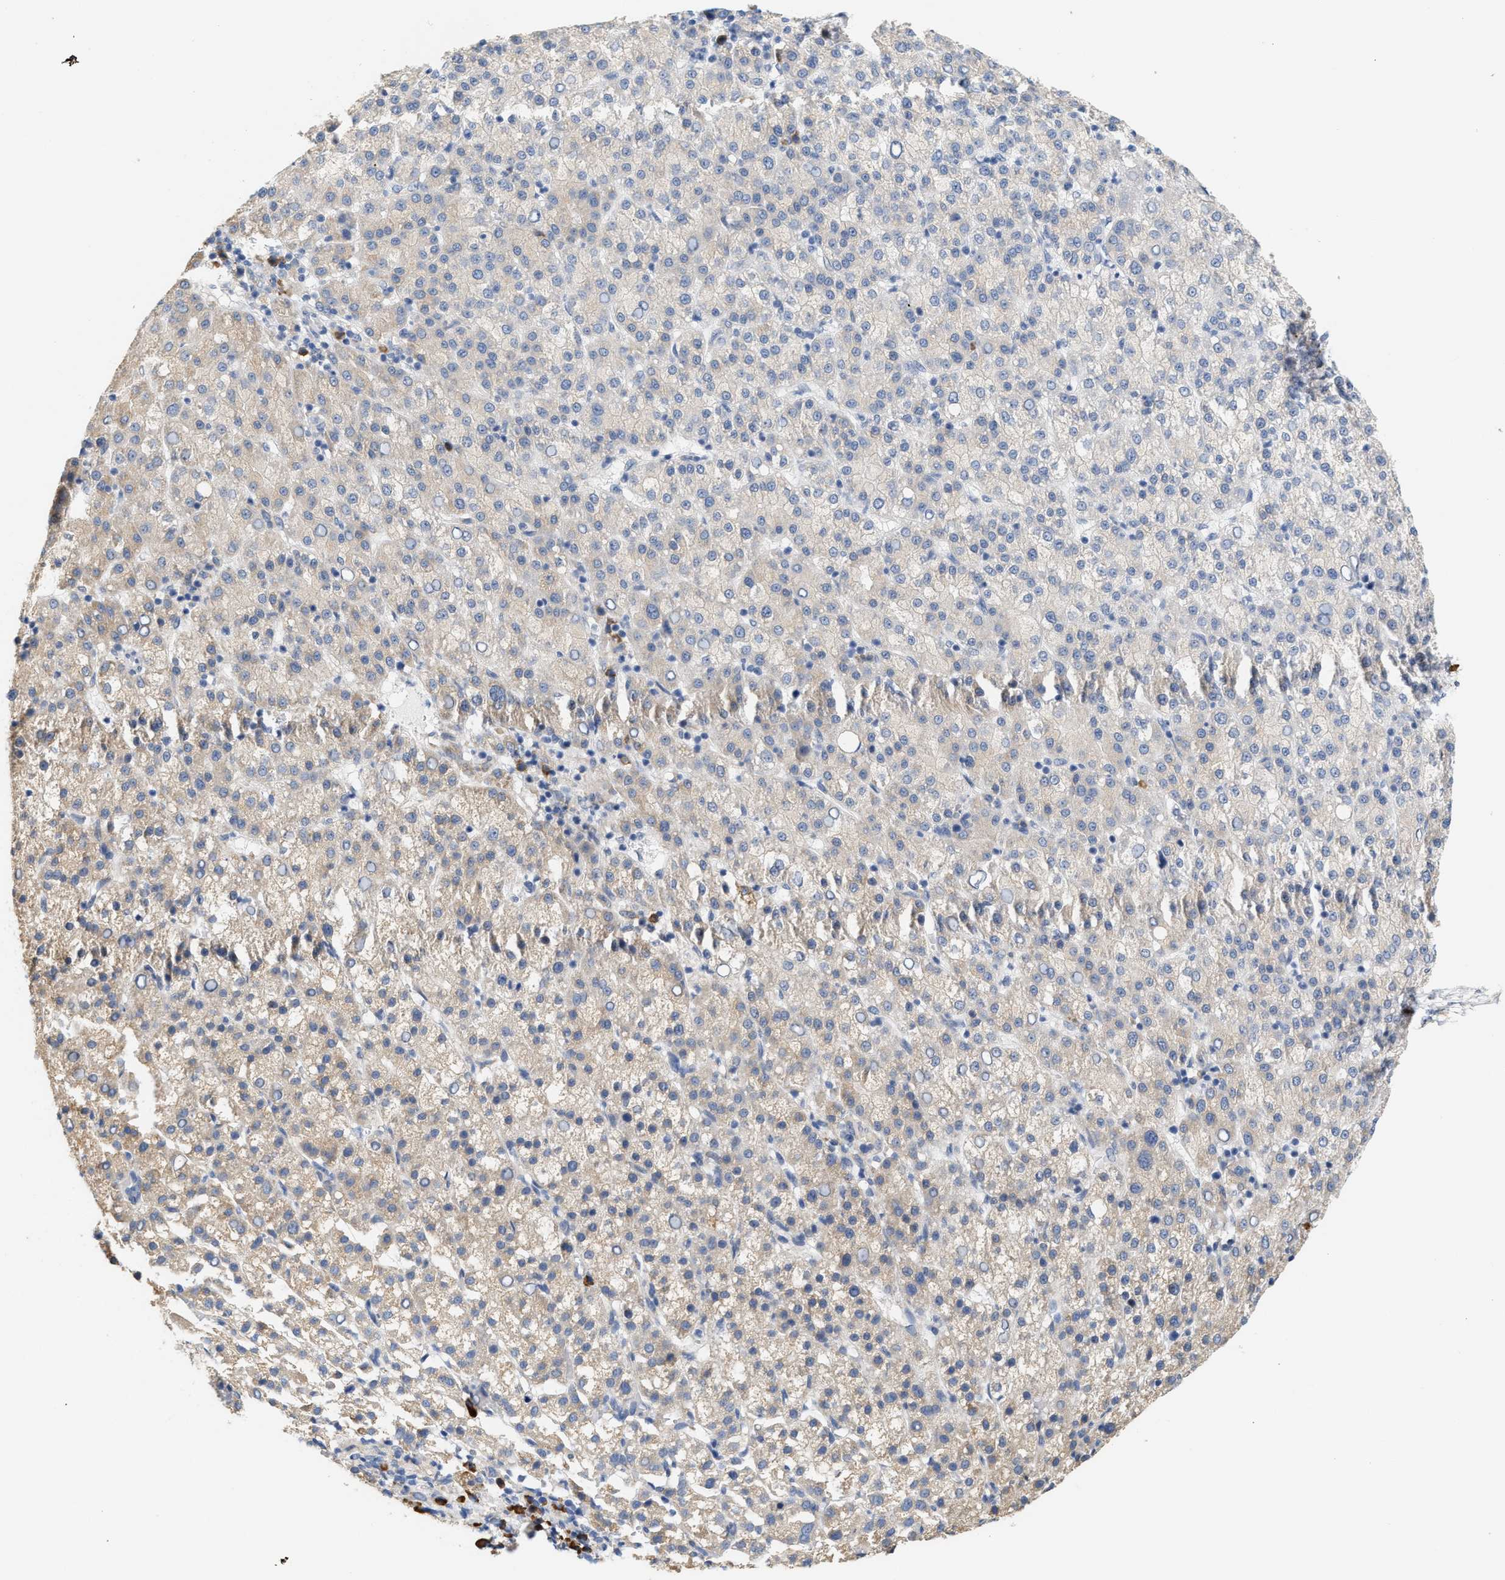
{"staining": {"intensity": "weak", "quantity": "25%-75%", "location": "cytoplasmic/membranous"}, "tissue": "liver cancer", "cell_type": "Tumor cells", "image_type": "cancer", "snomed": [{"axis": "morphology", "description": "Carcinoma, Hepatocellular, NOS"}, {"axis": "topography", "description": "Liver"}], "caption": "Liver hepatocellular carcinoma tissue shows weak cytoplasmic/membranous staining in about 25%-75% of tumor cells", "gene": "RYR2", "patient": {"sex": "female", "age": 58}}